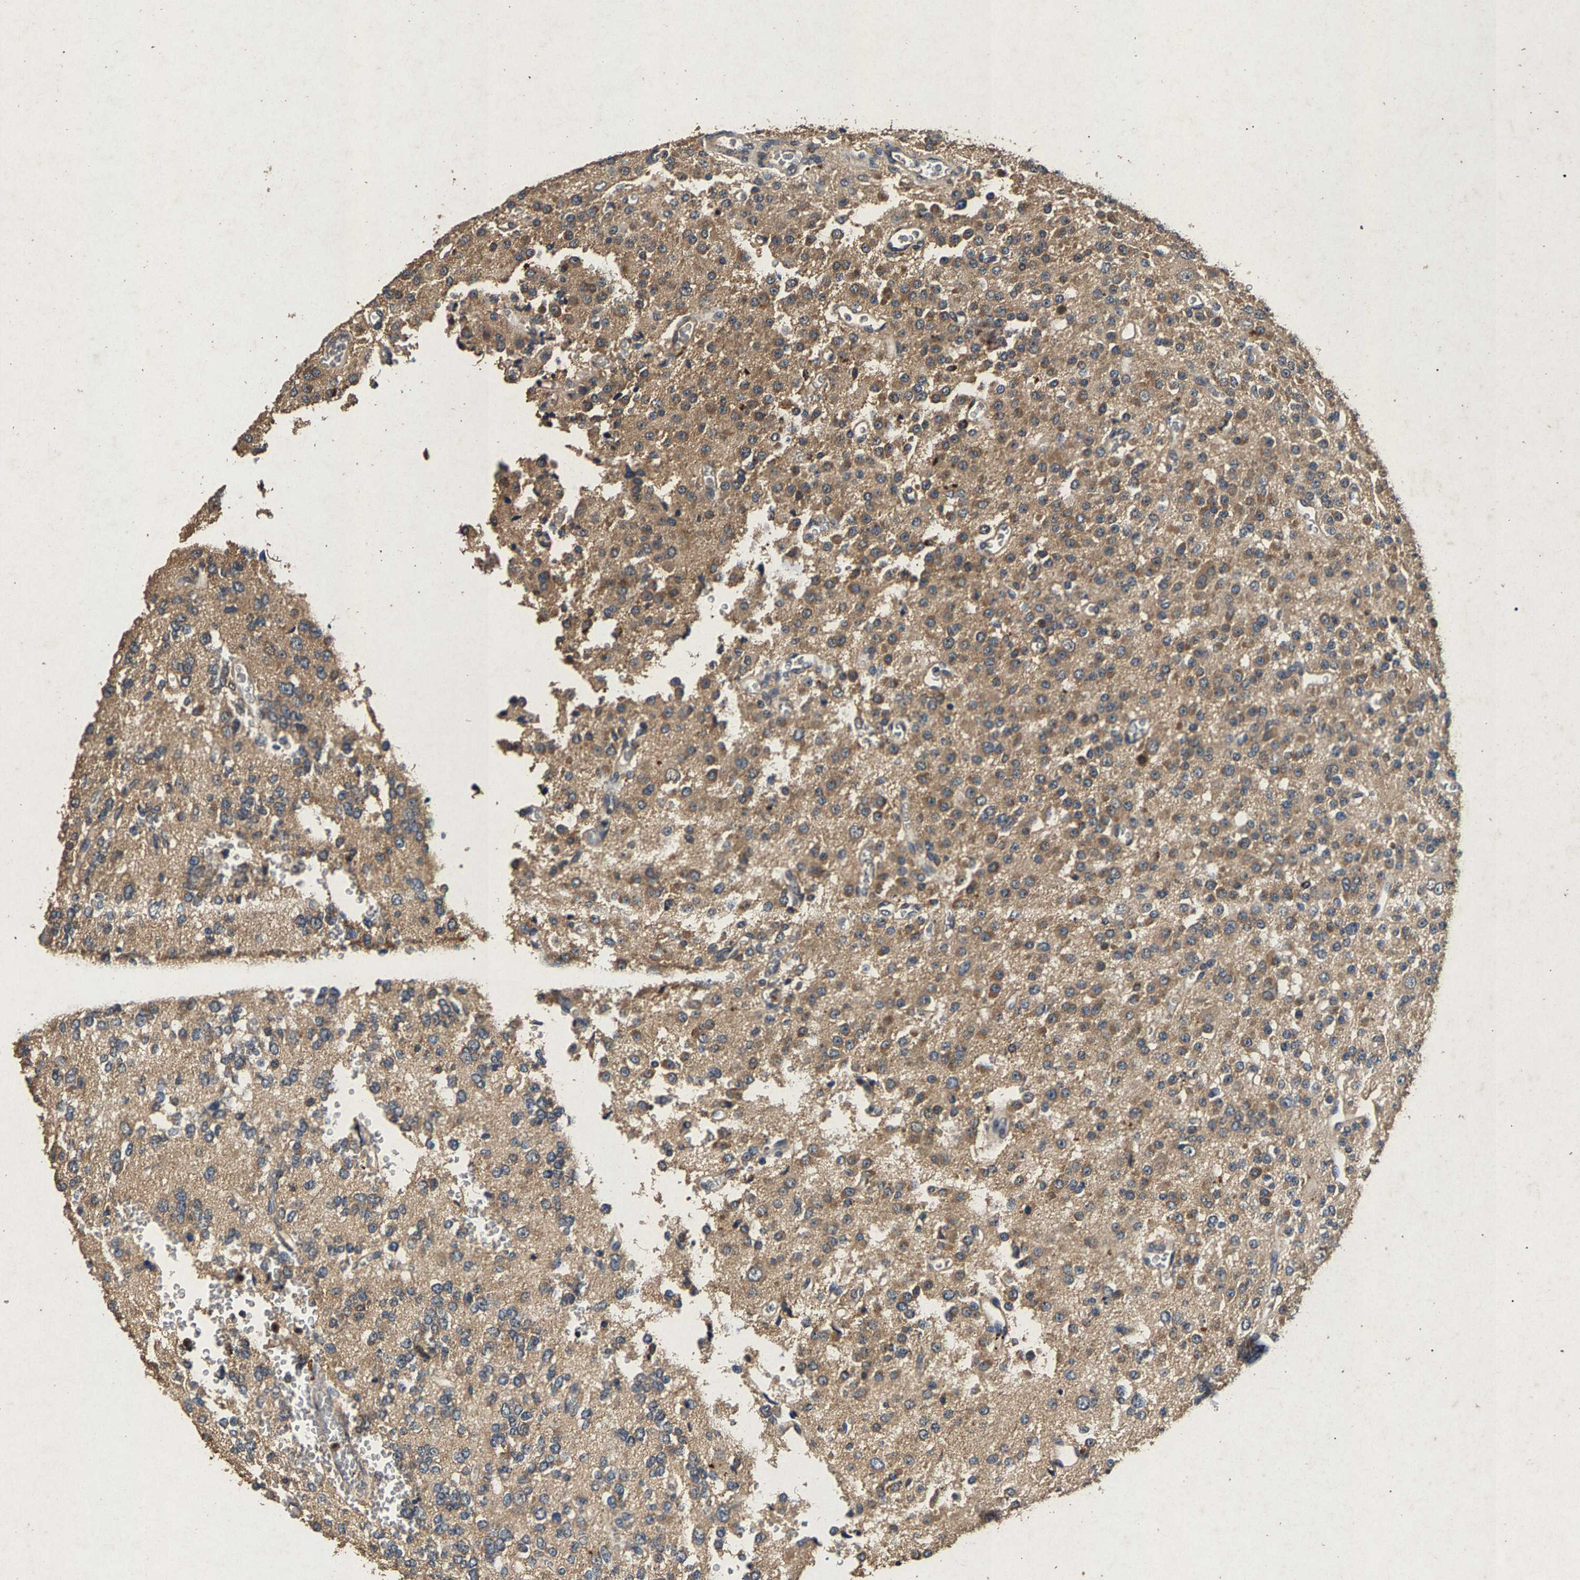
{"staining": {"intensity": "weak", "quantity": ">75%", "location": "cytoplasmic/membranous"}, "tissue": "glioma", "cell_type": "Tumor cells", "image_type": "cancer", "snomed": [{"axis": "morphology", "description": "Glioma, malignant, Low grade"}, {"axis": "topography", "description": "Brain"}], "caption": "IHC histopathology image of neoplastic tissue: human glioma stained using IHC shows low levels of weak protein expression localized specifically in the cytoplasmic/membranous of tumor cells, appearing as a cytoplasmic/membranous brown color.", "gene": "PPP1CC", "patient": {"sex": "male", "age": 38}}